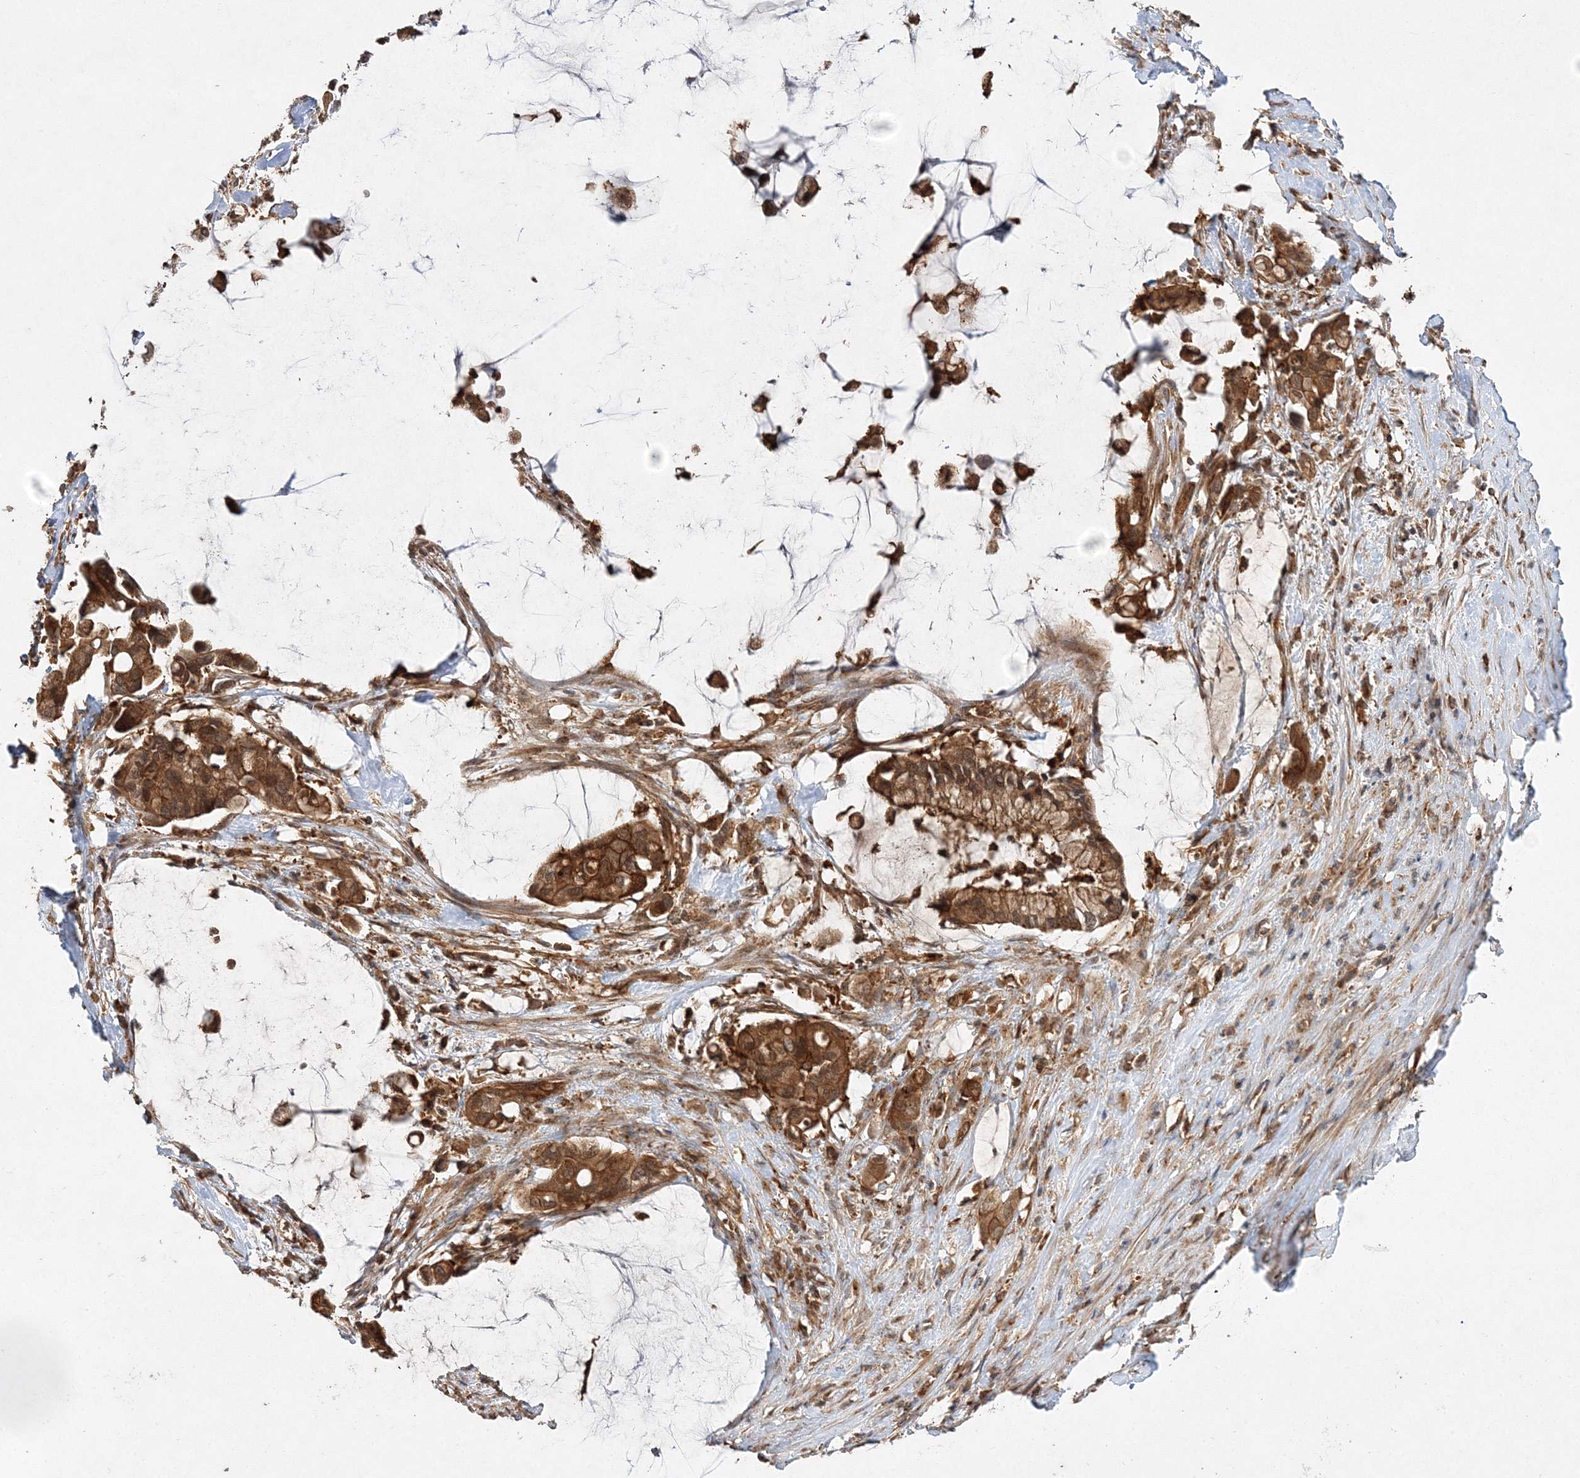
{"staining": {"intensity": "strong", "quantity": ">75%", "location": "cytoplasmic/membranous"}, "tissue": "pancreatic cancer", "cell_type": "Tumor cells", "image_type": "cancer", "snomed": [{"axis": "morphology", "description": "Adenocarcinoma, NOS"}, {"axis": "topography", "description": "Pancreas"}], "caption": "Pancreatic adenocarcinoma stained with a brown dye reveals strong cytoplasmic/membranous positive staining in about >75% of tumor cells.", "gene": "WDR37", "patient": {"sex": "male", "age": 41}}